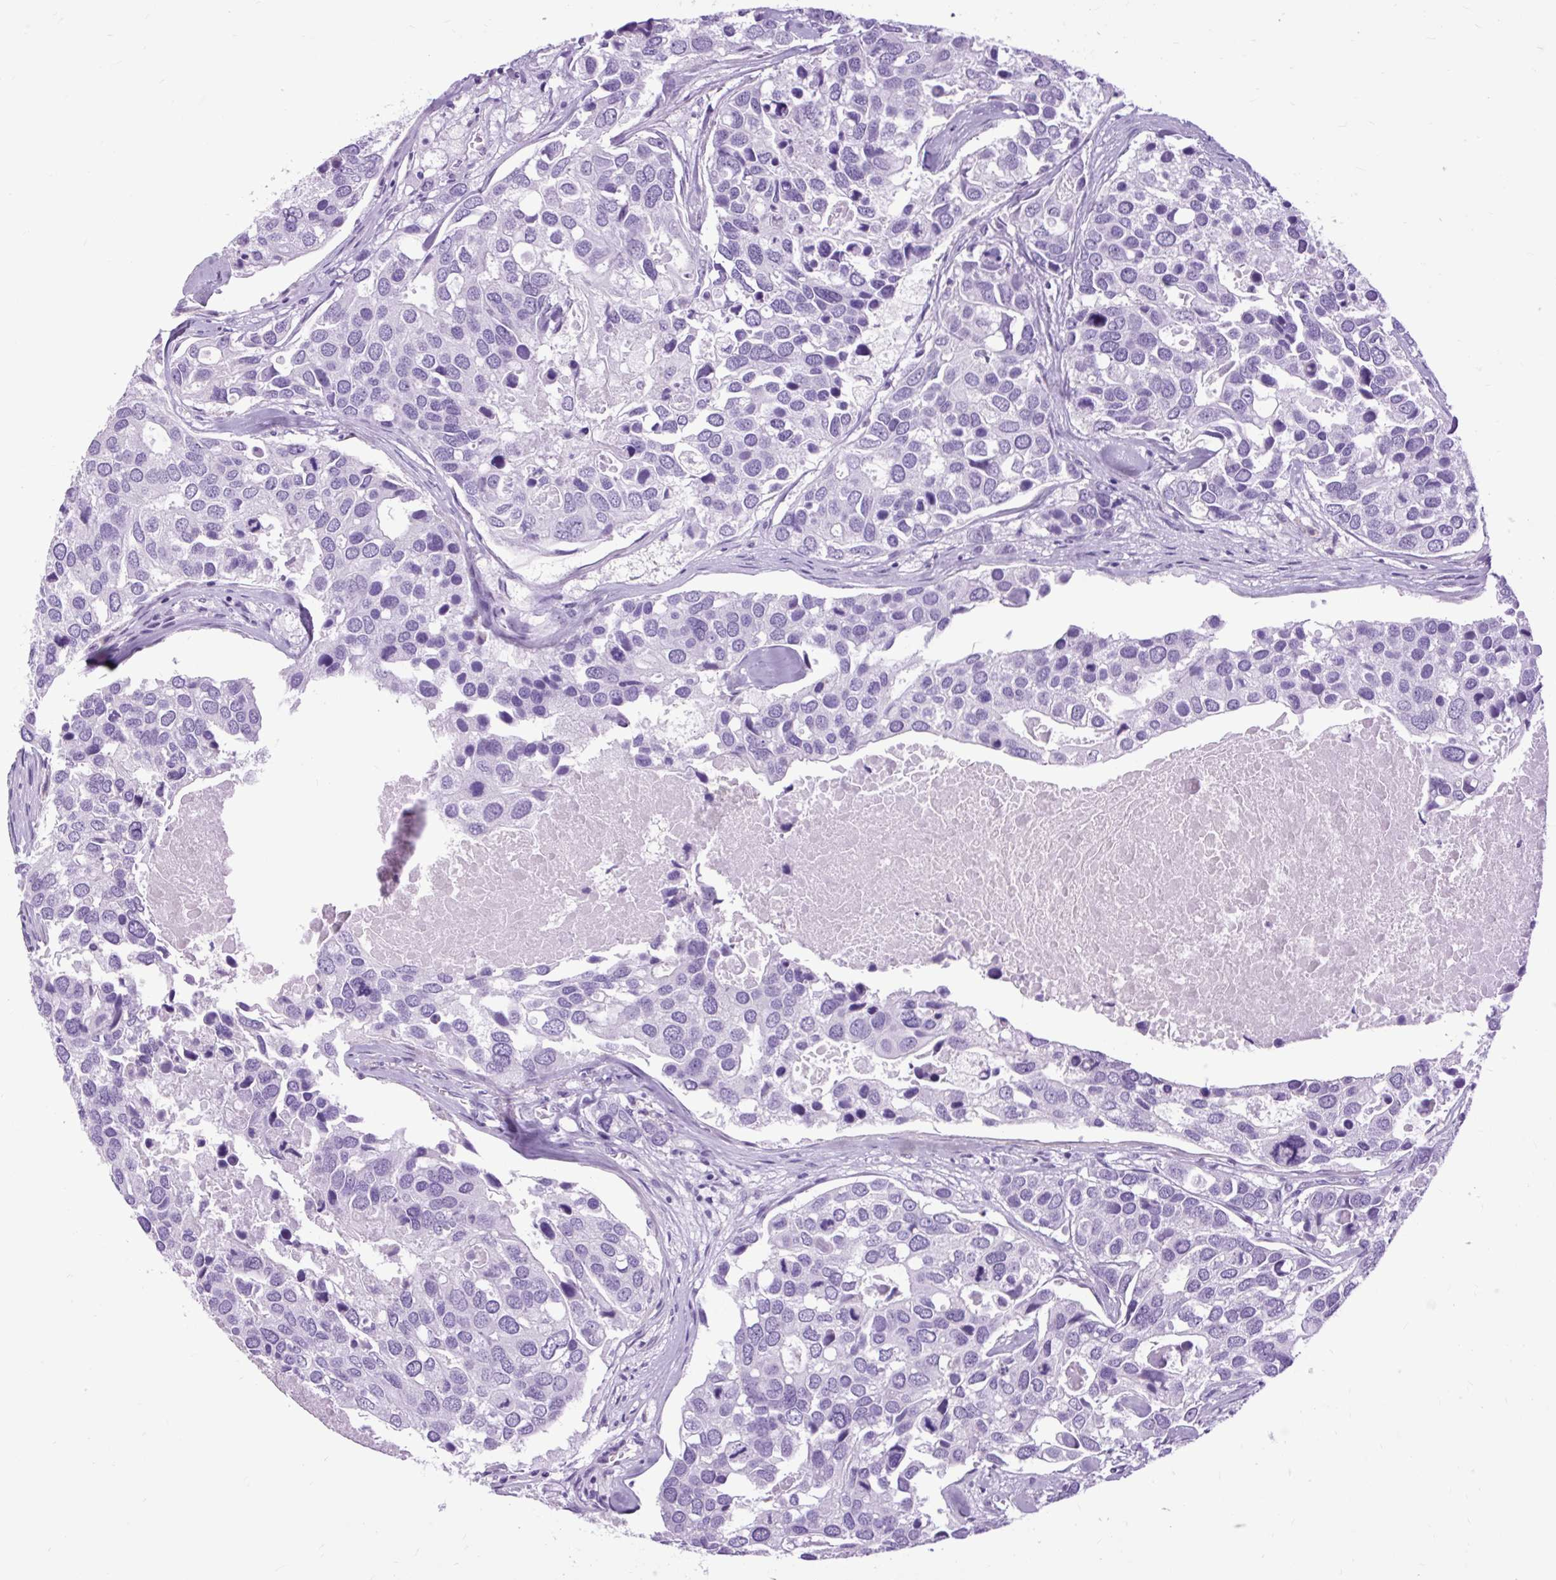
{"staining": {"intensity": "negative", "quantity": "none", "location": "none"}, "tissue": "breast cancer", "cell_type": "Tumor cells", "image_type": "cancer", "snomed": [{"axis": "morphology", "description": "Duct carcinoma"}, {"axis": "topography", "description": "Breast"}], "caption": "Immunohistochemistry (IHC) histopathology image of human intraductal carcinoma (breast) stained for a protein (brown), which shows no expression in tumor cells.", "gene": "DPP6", "patient": {"sex": "female", "age": 83}}